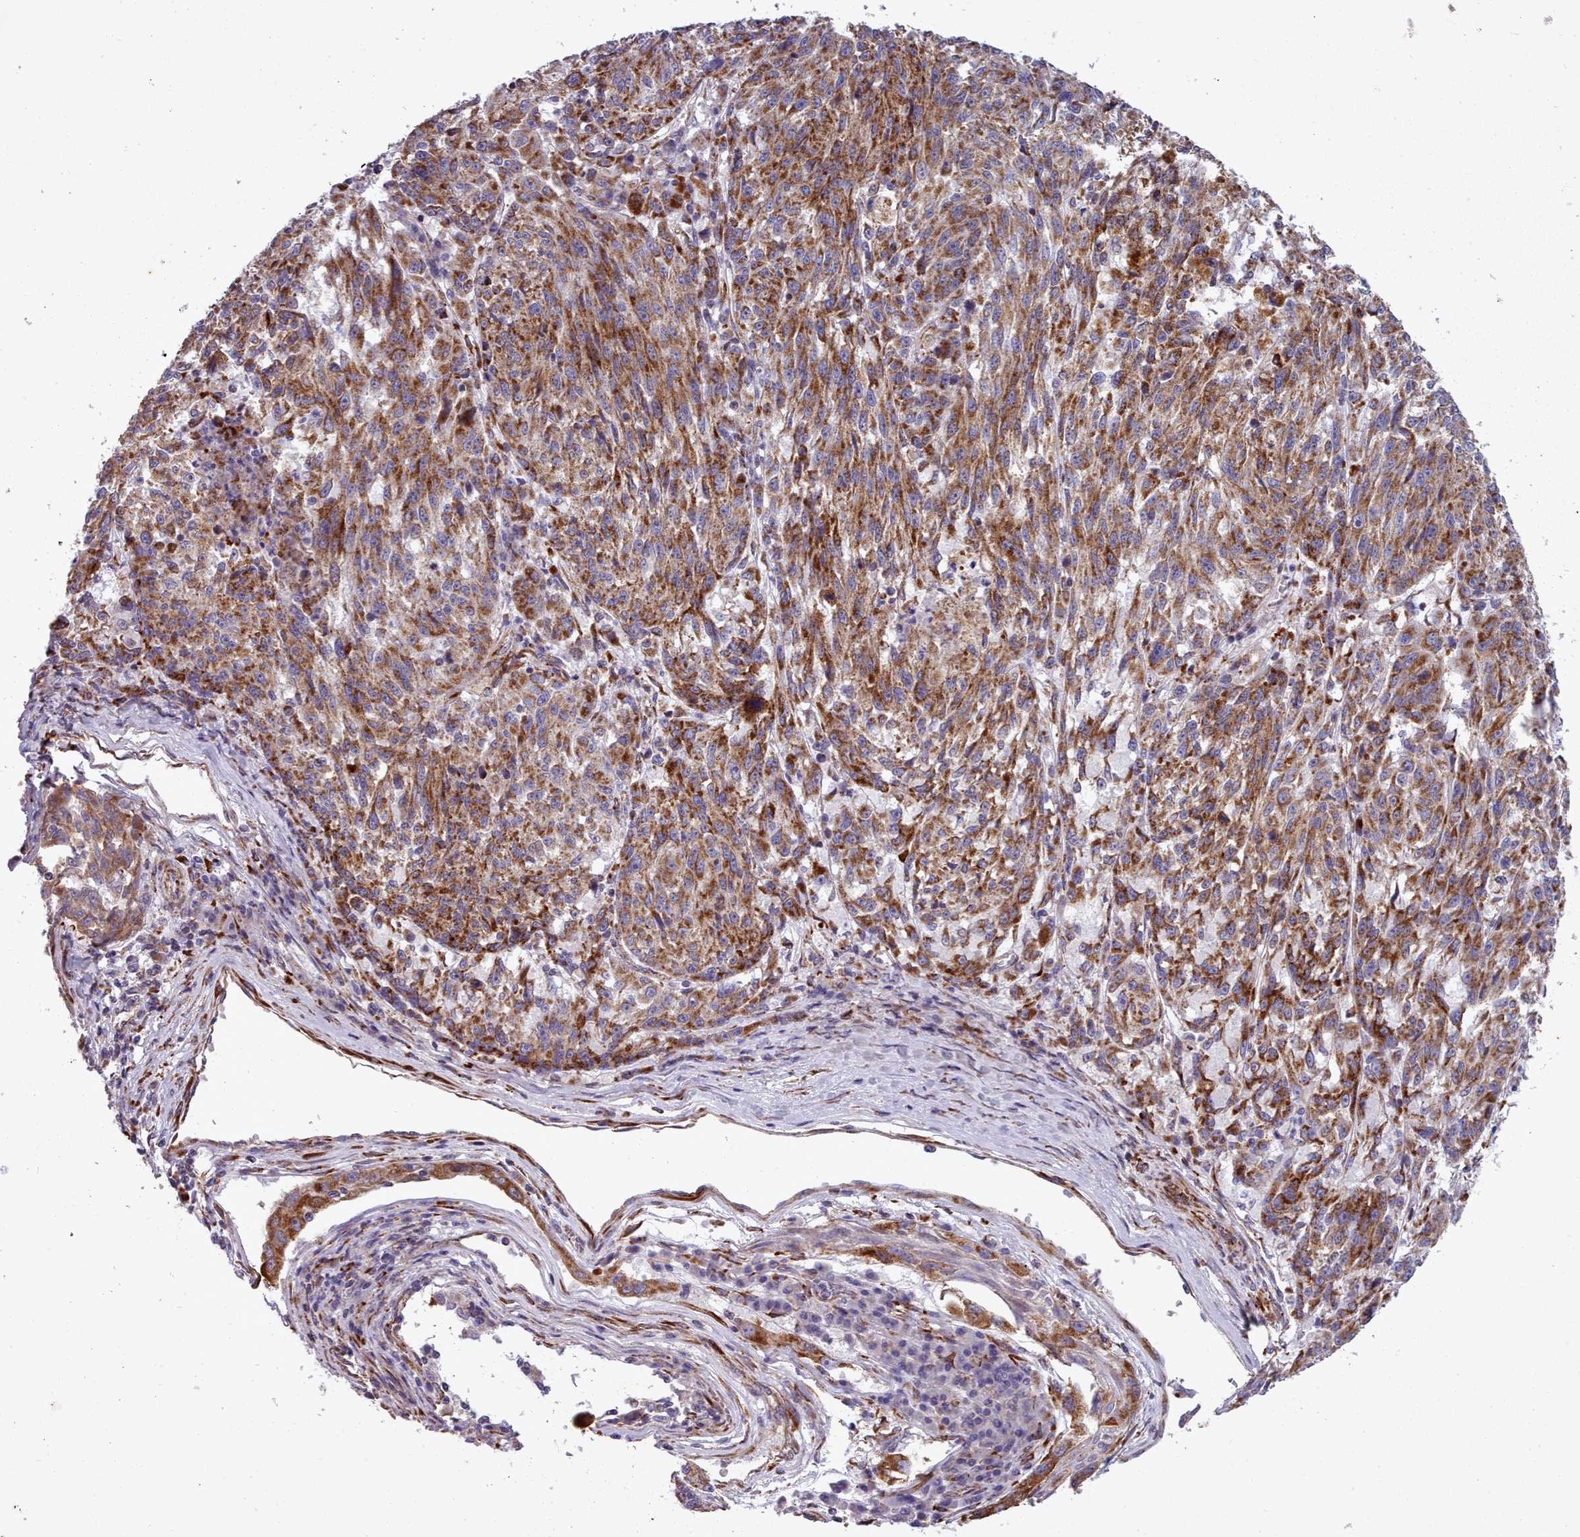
{"staining": {"intensity": "moderate", "quantity": ">75%", "location": "cytoplasmic/membranous"}, "tissue": "melanoma", "cell_type": "Tumor cells", "image_type": "cancer", "snomed": [{"axis": "morphology", "description": "Malignant melanoma, NOS"}, {"axis": "topography", "description": "Skin"}], "caption": "Protein staining shows moderate cytoplasmic/membranous positivity in about >75% of tumor cells in malignant melanoma. The protein is stained brown, and the nuclei are stained in blue (DAB IHC with brightfield microscopy, high magnification).", "gene": "FKBP10", "patient": {"sex": "male", "age": 53}}